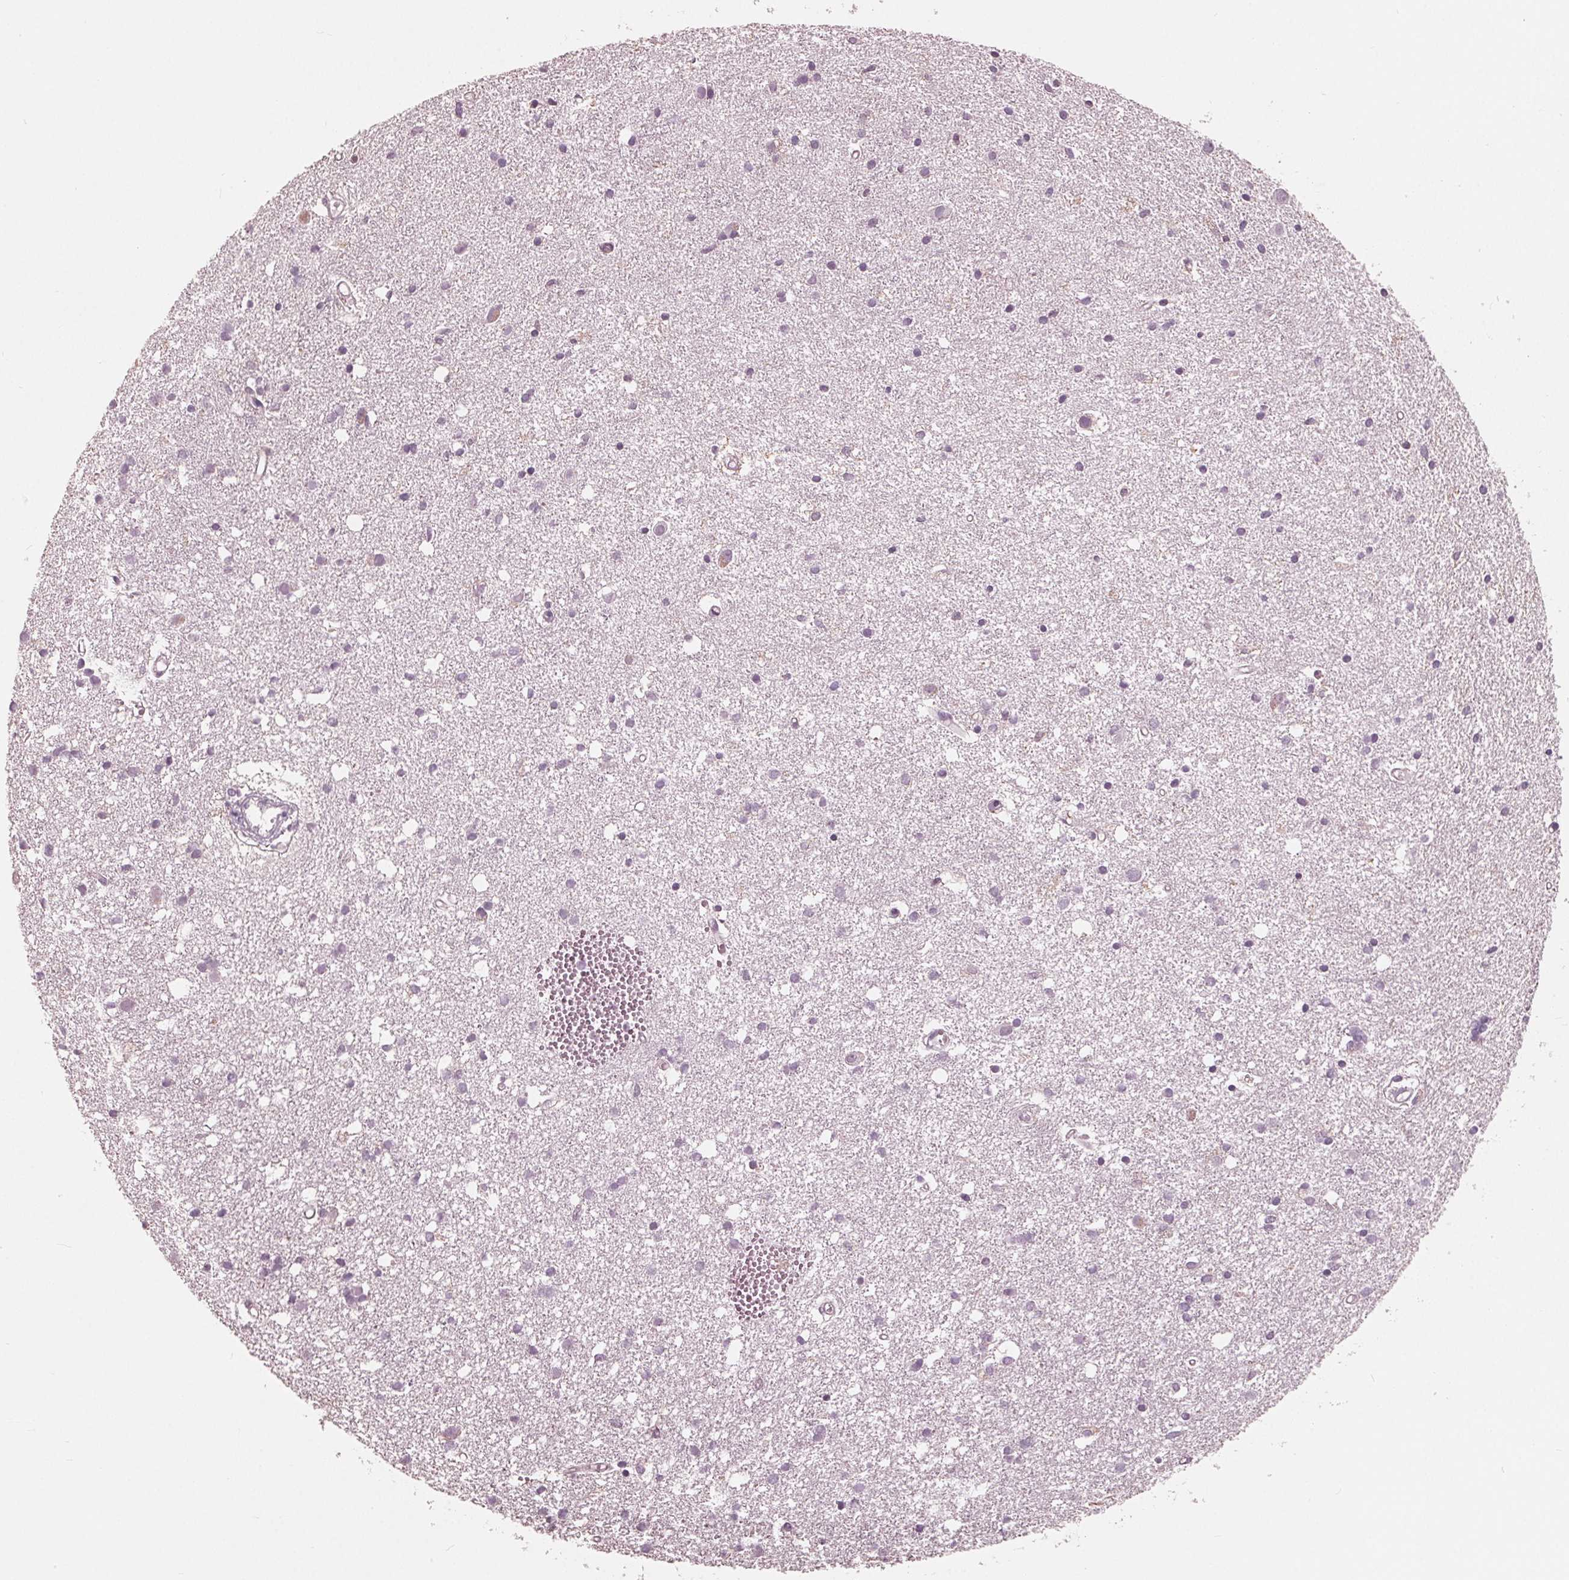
{"staining": {"intensity": "negative", "quantity": "none", "location": "none"}, "tissue": "cerebral cortex", "cell_type": "Endothelial cells", "image_type": "normal", "snomed": [{"axis": "morphology", "description": "Normal tissue, NOS"}, {"axis": "morphology", "description": "Glioma, malignant, High grade"}, {"axis": "topography", "description": "Cerebral cortex"}], "caption": "Endothelial cells are negative for protein expression in unremarkable human cerebral cortex. (Immunohistochemistry (ihc), brightfield microscopy, high magnification).", "gene": "ING3", "patient": {"sex": "male", "age": 71}}